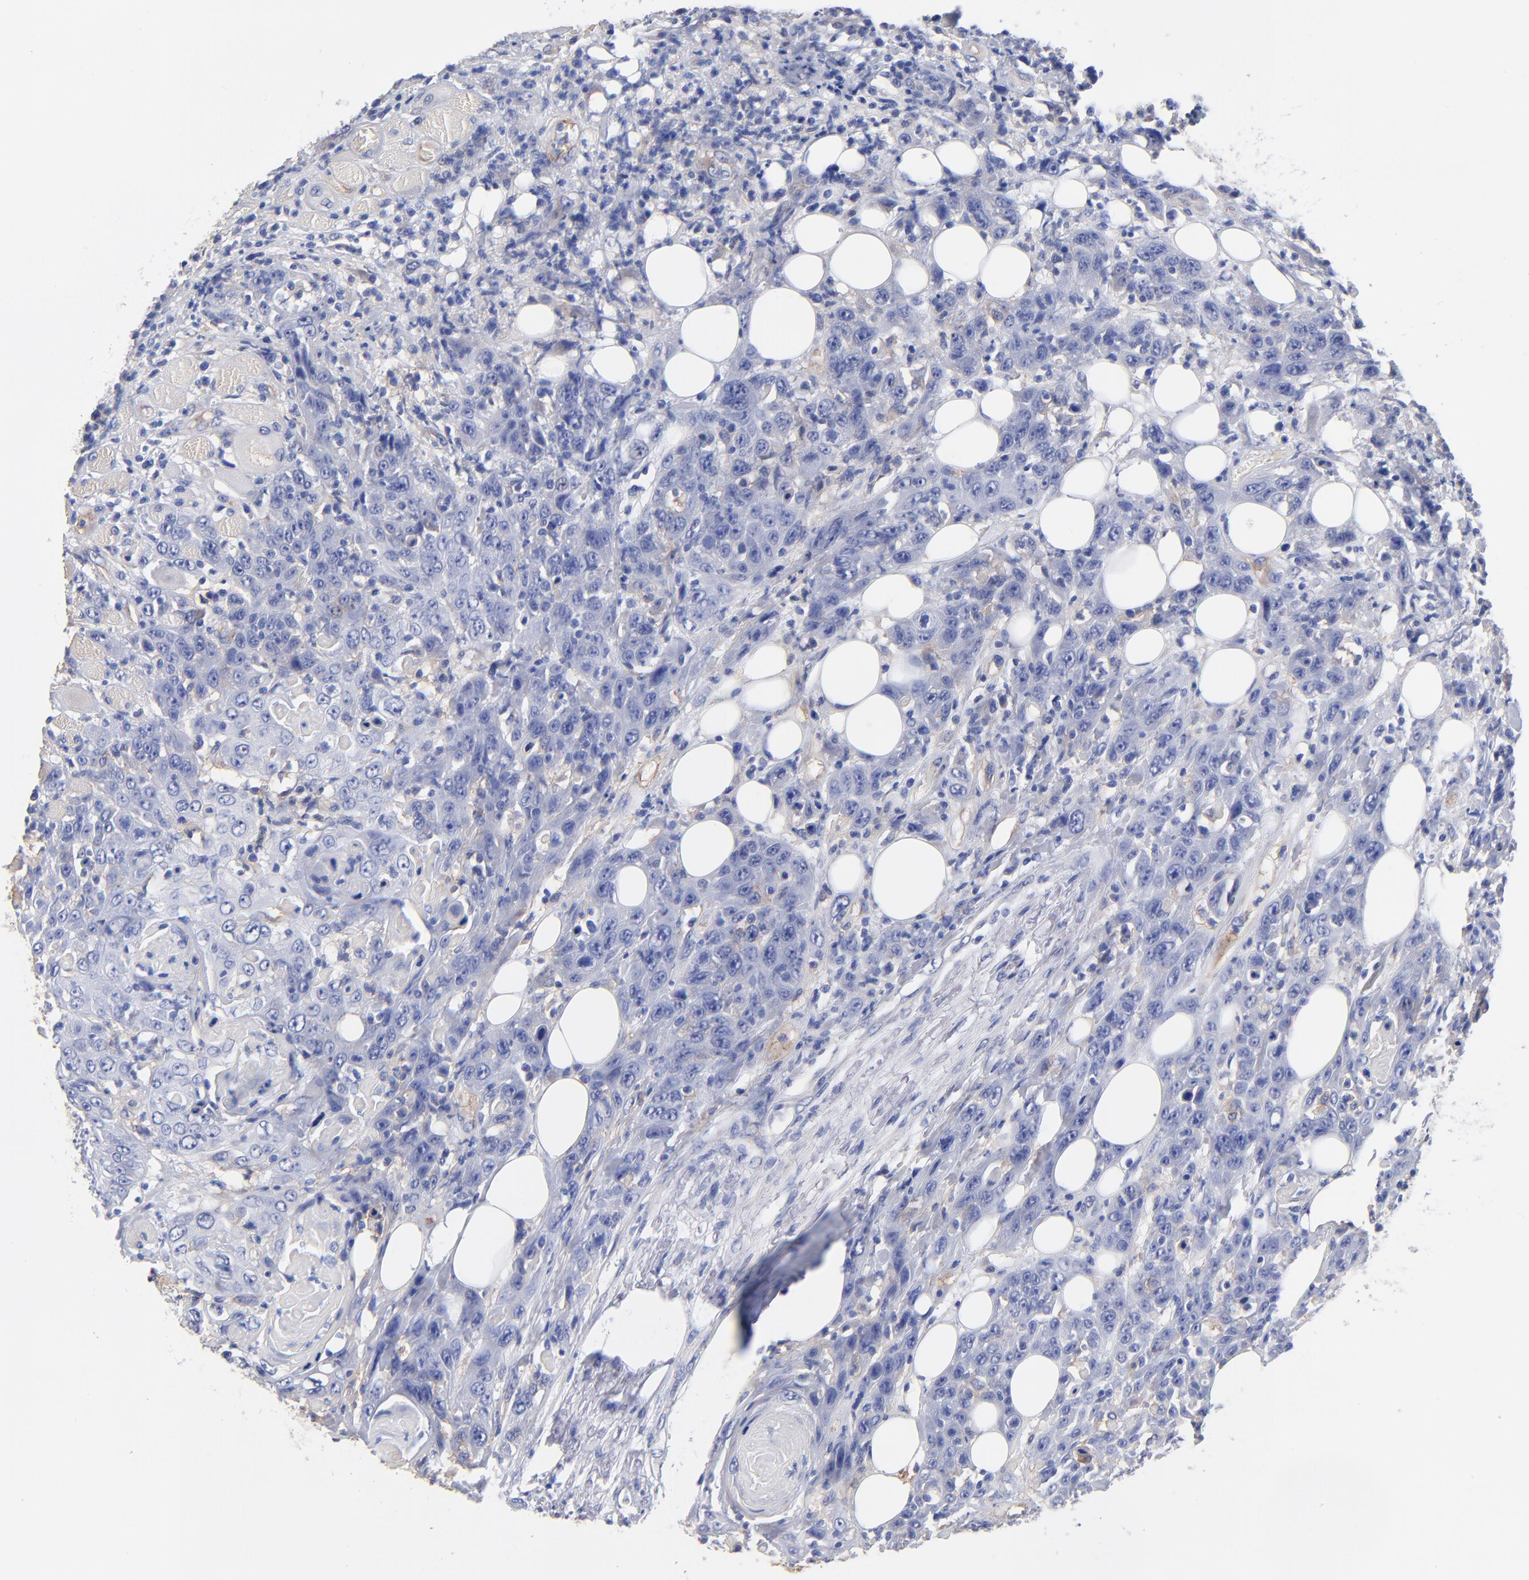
{"staining": {"intensity": "negative", "quantity": "none", "location": "none"}, "tissue": "head and neck cancer", "cell_type": "Tumor cells", "image_type": "cancer", "snomed": [{"axis": "morphology", "description": "Squamous cell carcinoma, NOS"}, {"axis": "topography", "description": "Head-Neck"}], "caption": "Immunohistochemistry micrograph of neoplastic tissue: squamous cell carcinoma (head and neck) stained with DAB (3,3'-diaminobenzidine) shows no significant protein expression in tumor cells.", "gene": "SLC44A2", "patient": {"sex": "female", "age": 84}}